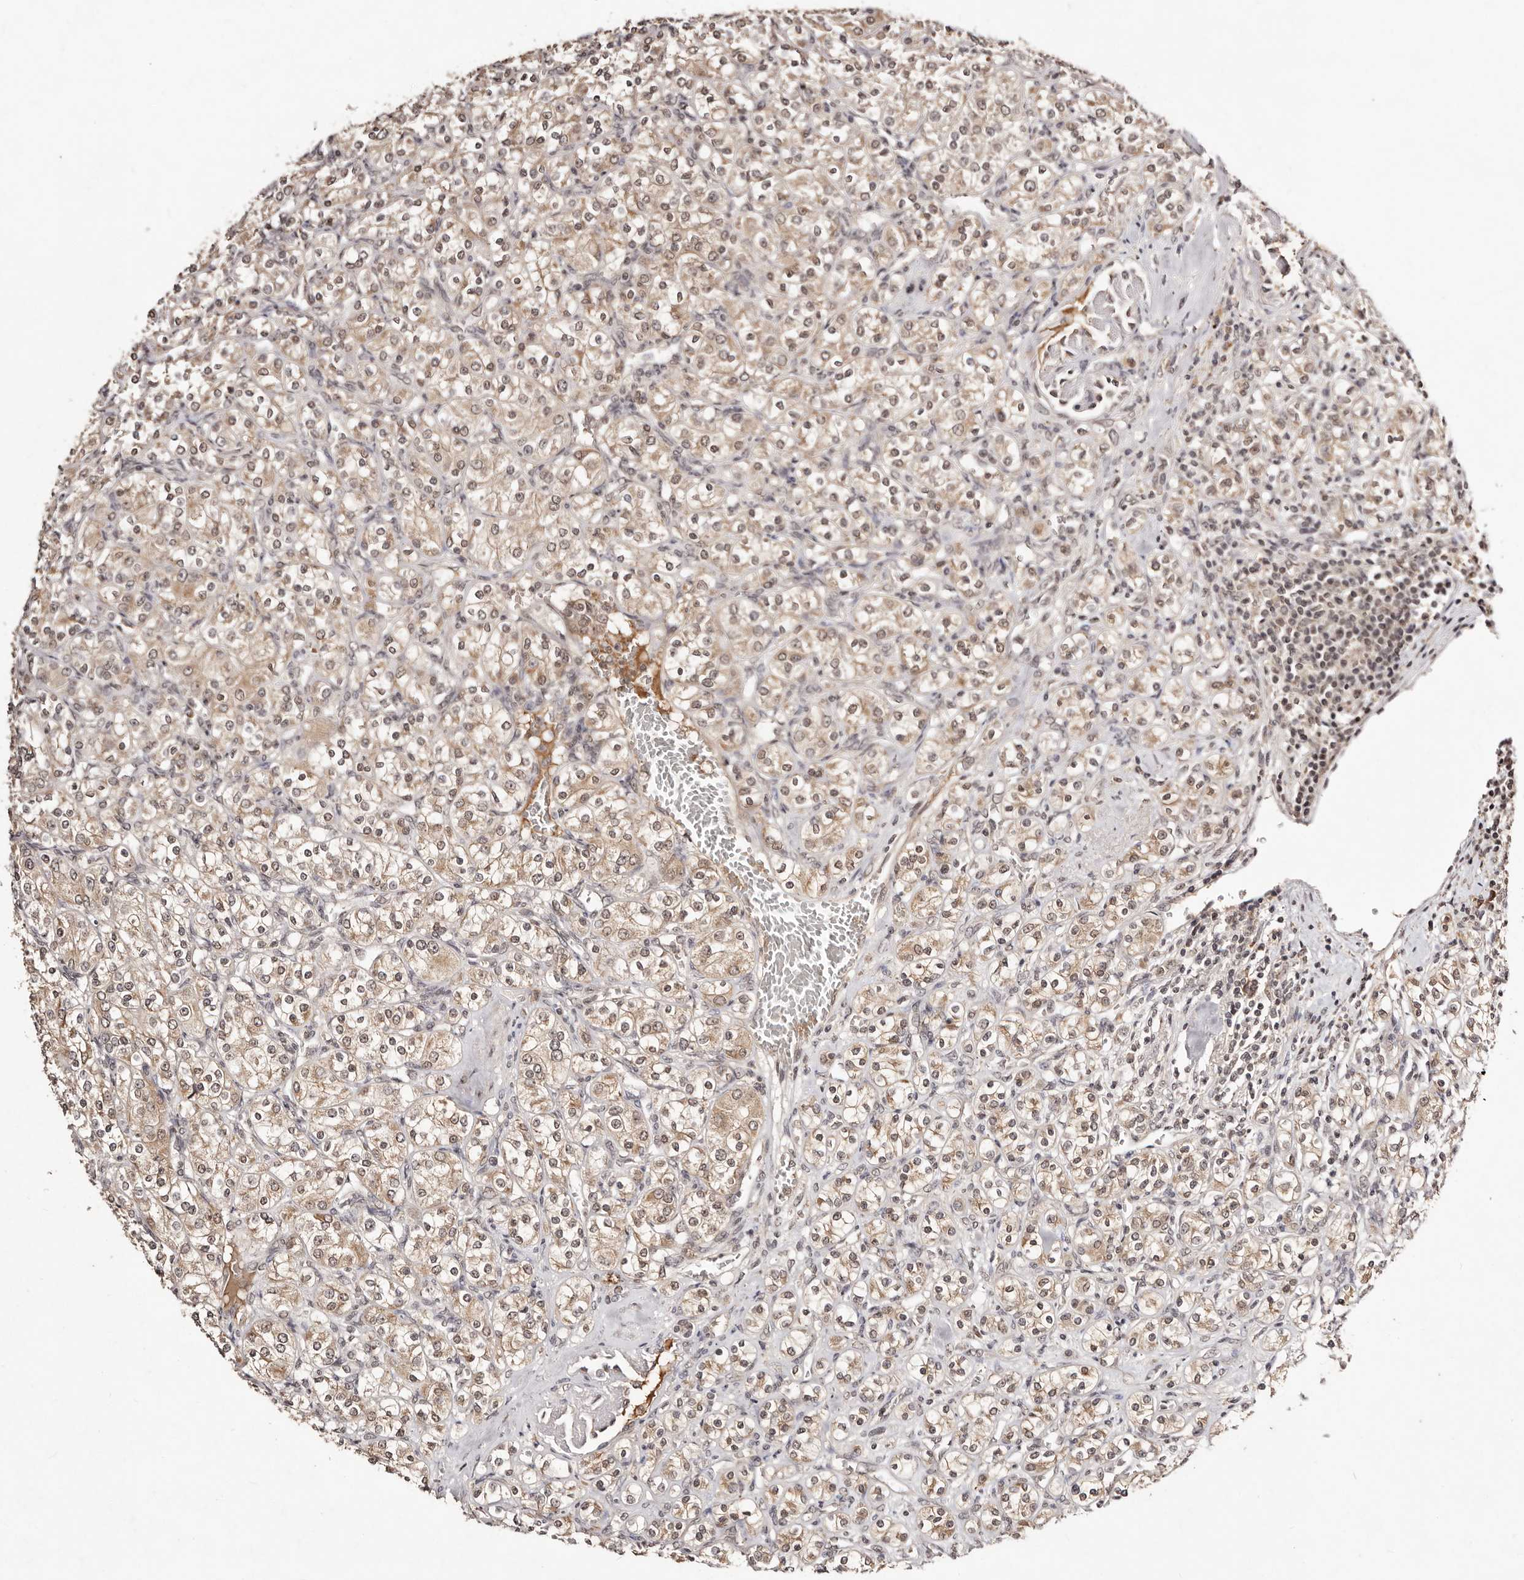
{"staining": {"intensity": "weak", "quantity": ">75%", "location": "cytoplasmic/membranous,nuclear"}, "tissue": "renal cancer", "cell_type": "Tumor cells", "image_type": "cancer", "snomed": [{"axis": "morphology", "description": "Adenocarcinoma, NOS"}, {"axis": "topography", "description": "Kidney"}], "caption": "Renal adenocarcinoma stained with IHC demonstrates weak cytoplasmic/membranous and nuclear staining in about >75% of tumor cells. (Brightfield microscopy of DAB IHC at high magnification).", "gene": "BICRAL", "patient": {"sex": "male", "age": 77}}